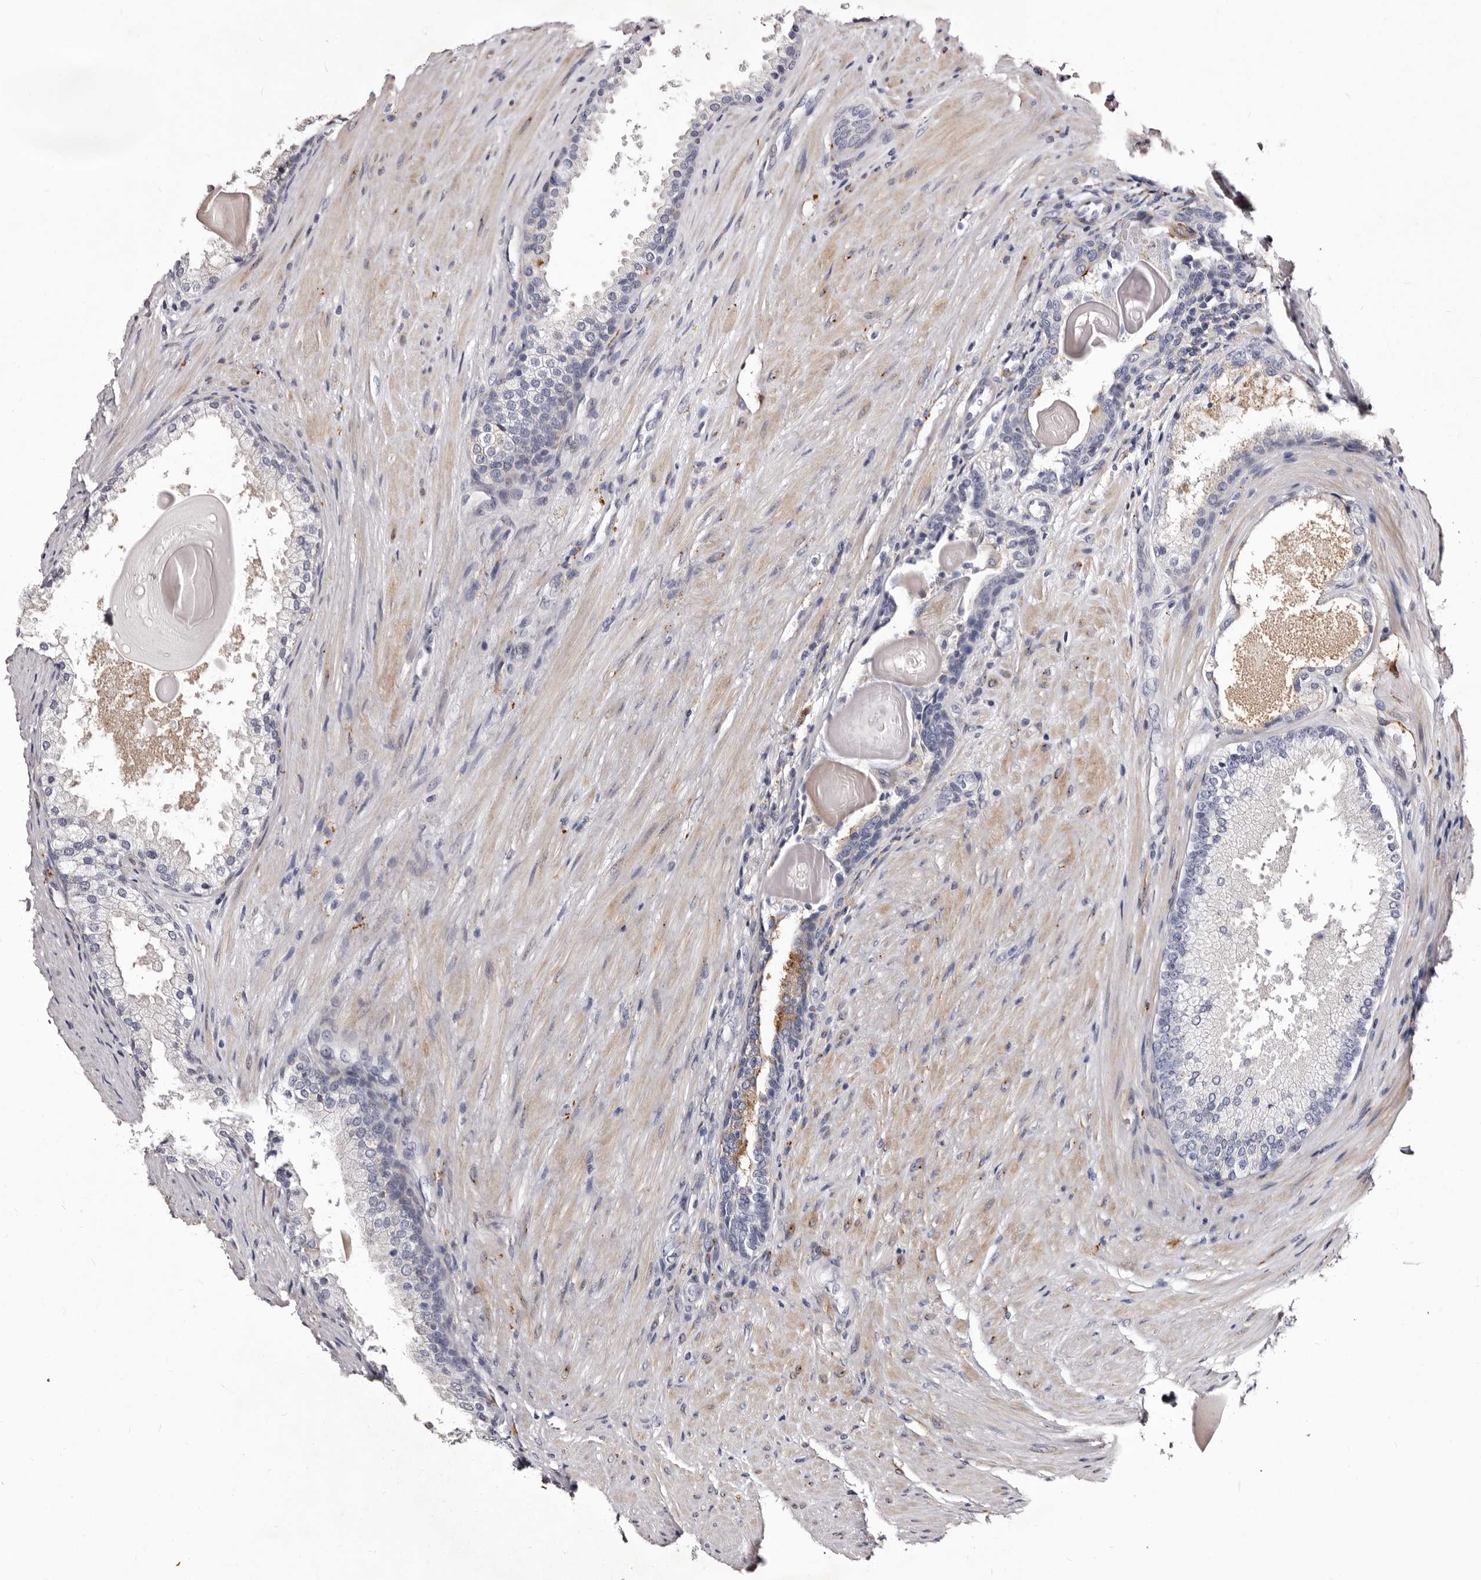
{"staining": {"intensity": "negative", "quantity": "none", "location": "none"}, "tissue": "prostate cancer", "cell_type": "Tumor cells", "image_type": "cancer", "snomed": [{"axis": "morphology", "description": "Adenocarcinoma, High grade"}, {"axis": "topography", "description": "Prostate"}], "caption": "Prostate high-grade adenocarcinoma was stained to show a protein in brown. There is no significant staining in tumor cells.", "gene": "AUNIP", "patient": {"sex": "male", "age": 60}}